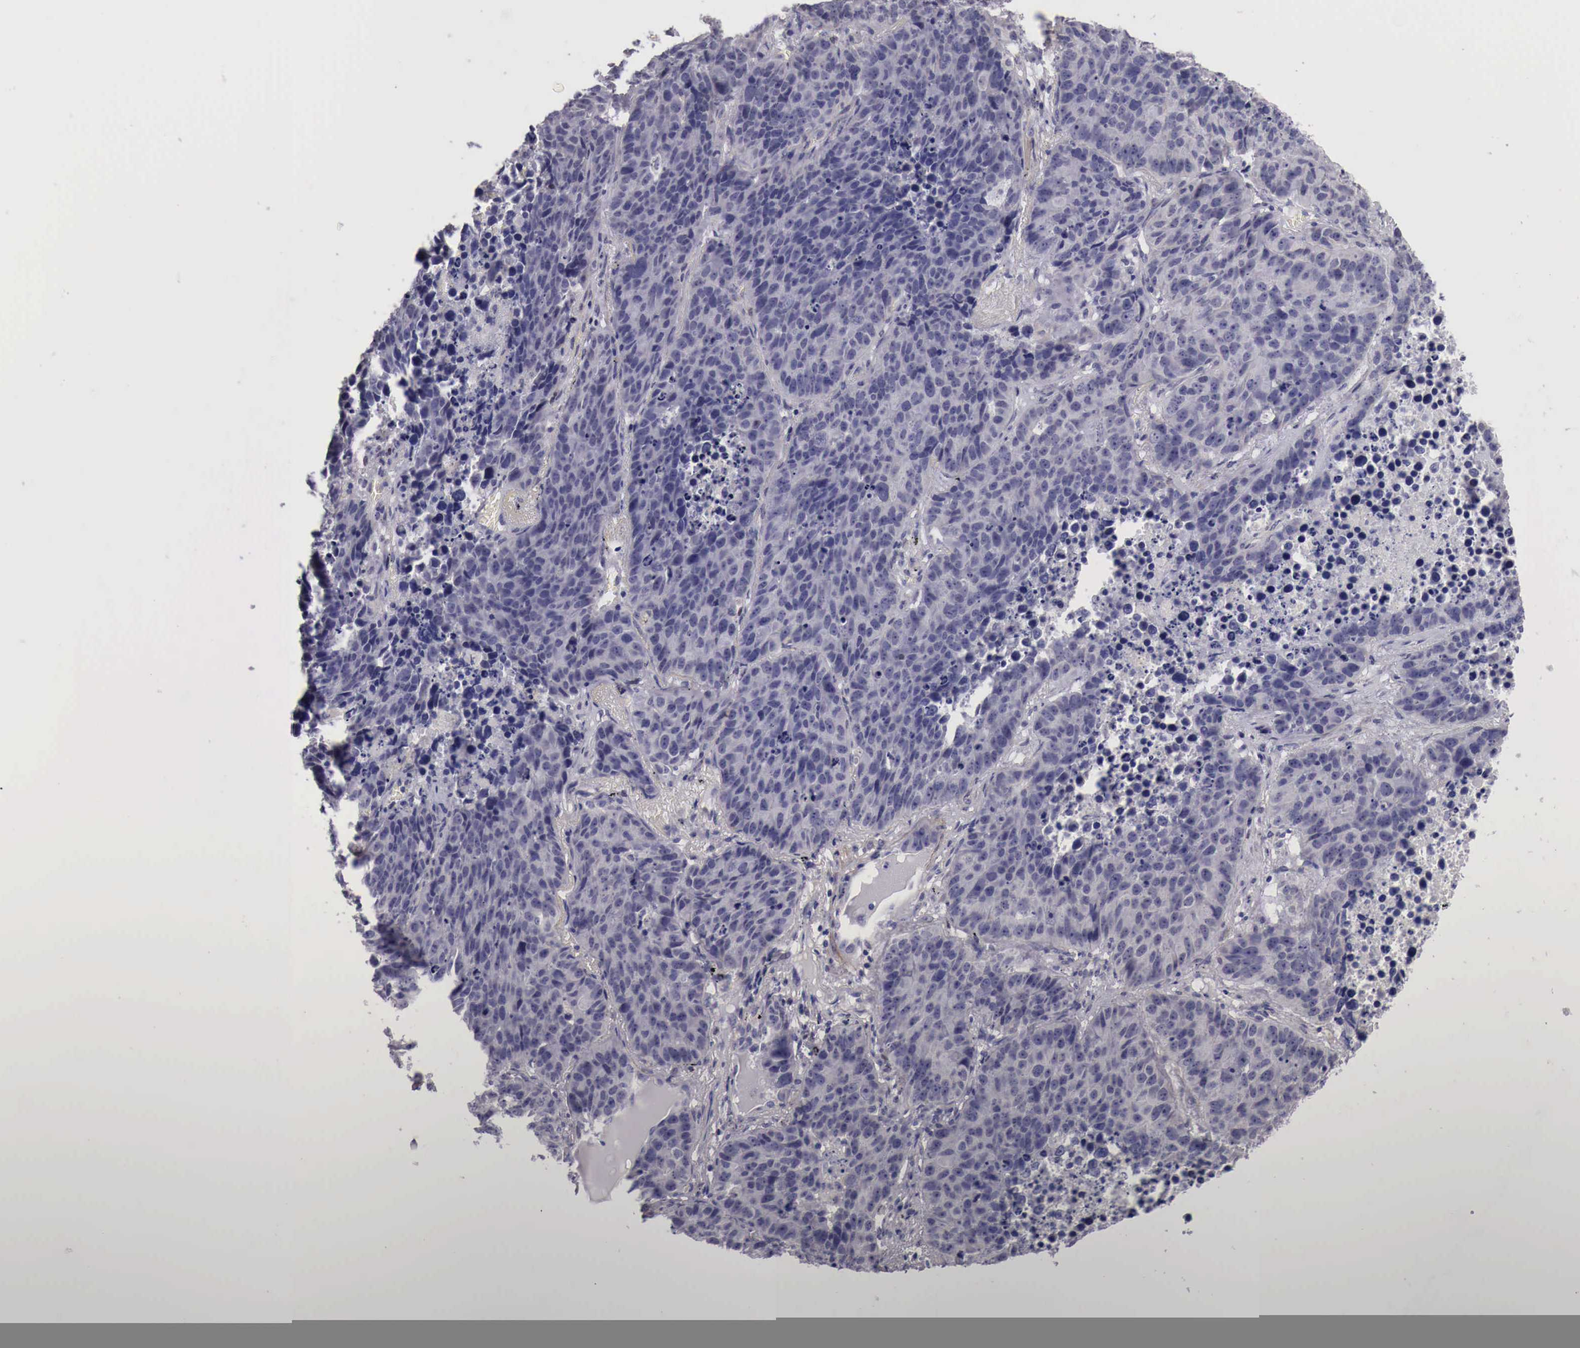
{"staining": {"intensity": "negative", "quantity": "none", "location": "none"}, "tissue": "lung cancer", "cell_type": "Tumor cells", "image_type": "cancer", "snomed": [{"axis": "morphology", "description": "Carcinoid, malignant, NOS"}, {"axis": "topography", "description": "Lung"}], "caption": "Lung cancer was stained to show a protein in brown. There is no significant staining in tumor cells.", "gene": "ENOX2", "patient": {"sex": "male", "age": 60}}